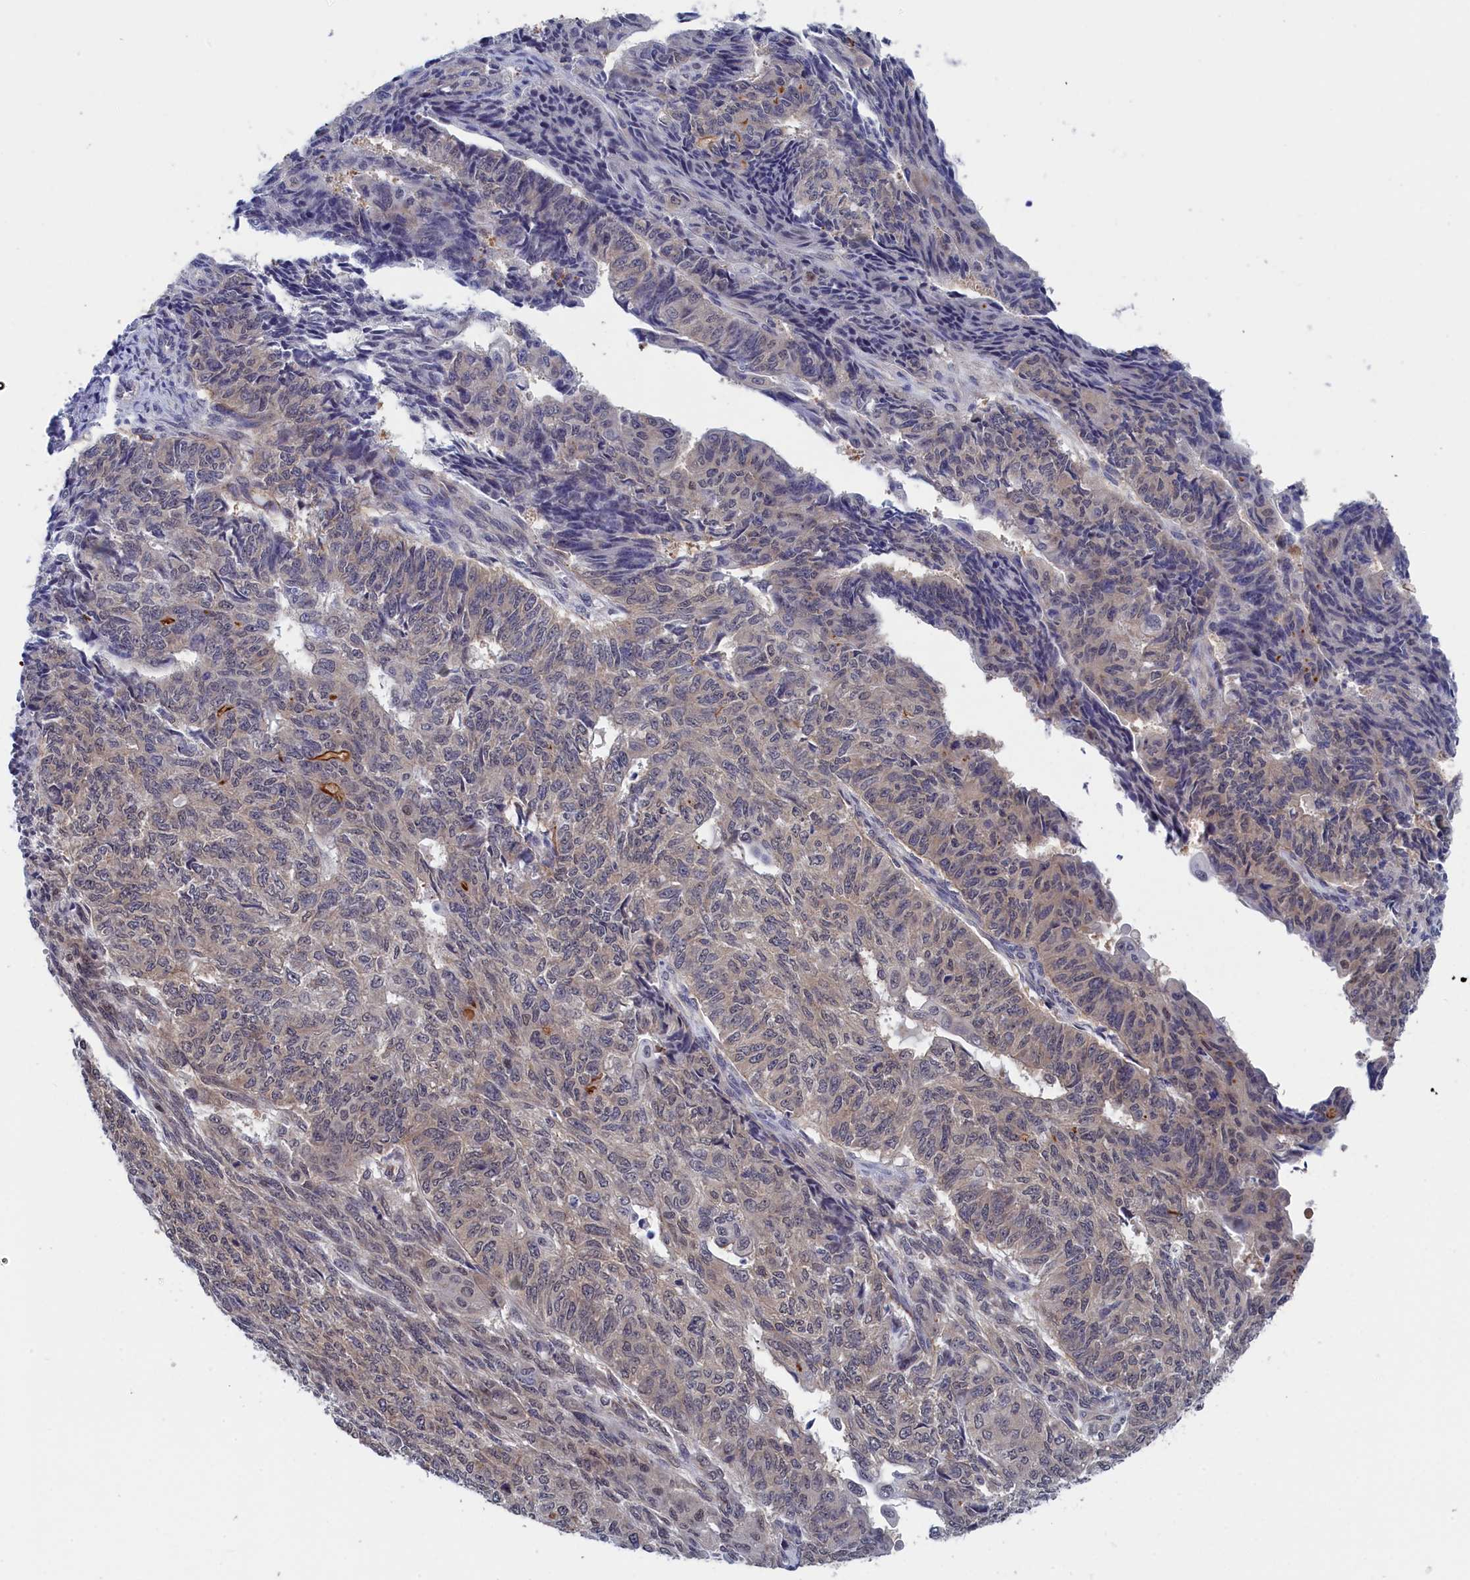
{"staining": {"intensity": "weak", "quantity": "25%-75%", "location": "cytoplasmic/membranous,nuclear"}, "tissue": "endometrial cancer", "cell_type": "Tumor cells", "image_type": "cancer", "snomed": [{"axis": "morphology", "description": "Adenocarcinoma, NOS"}, {"axis": "topography", "description": "Endometrium"}], "caption": "Immunohistochemistry (IHC) (DAB (3,3'-diaminobenzidine)) staining of endometrial cancer demonstrates weak cytoplasmic/membranous and nuclear protein staining in approximately 25%-75% of tumor cells.", "gene": "PGP", "patient": {"sex": "female", "age": 32}}